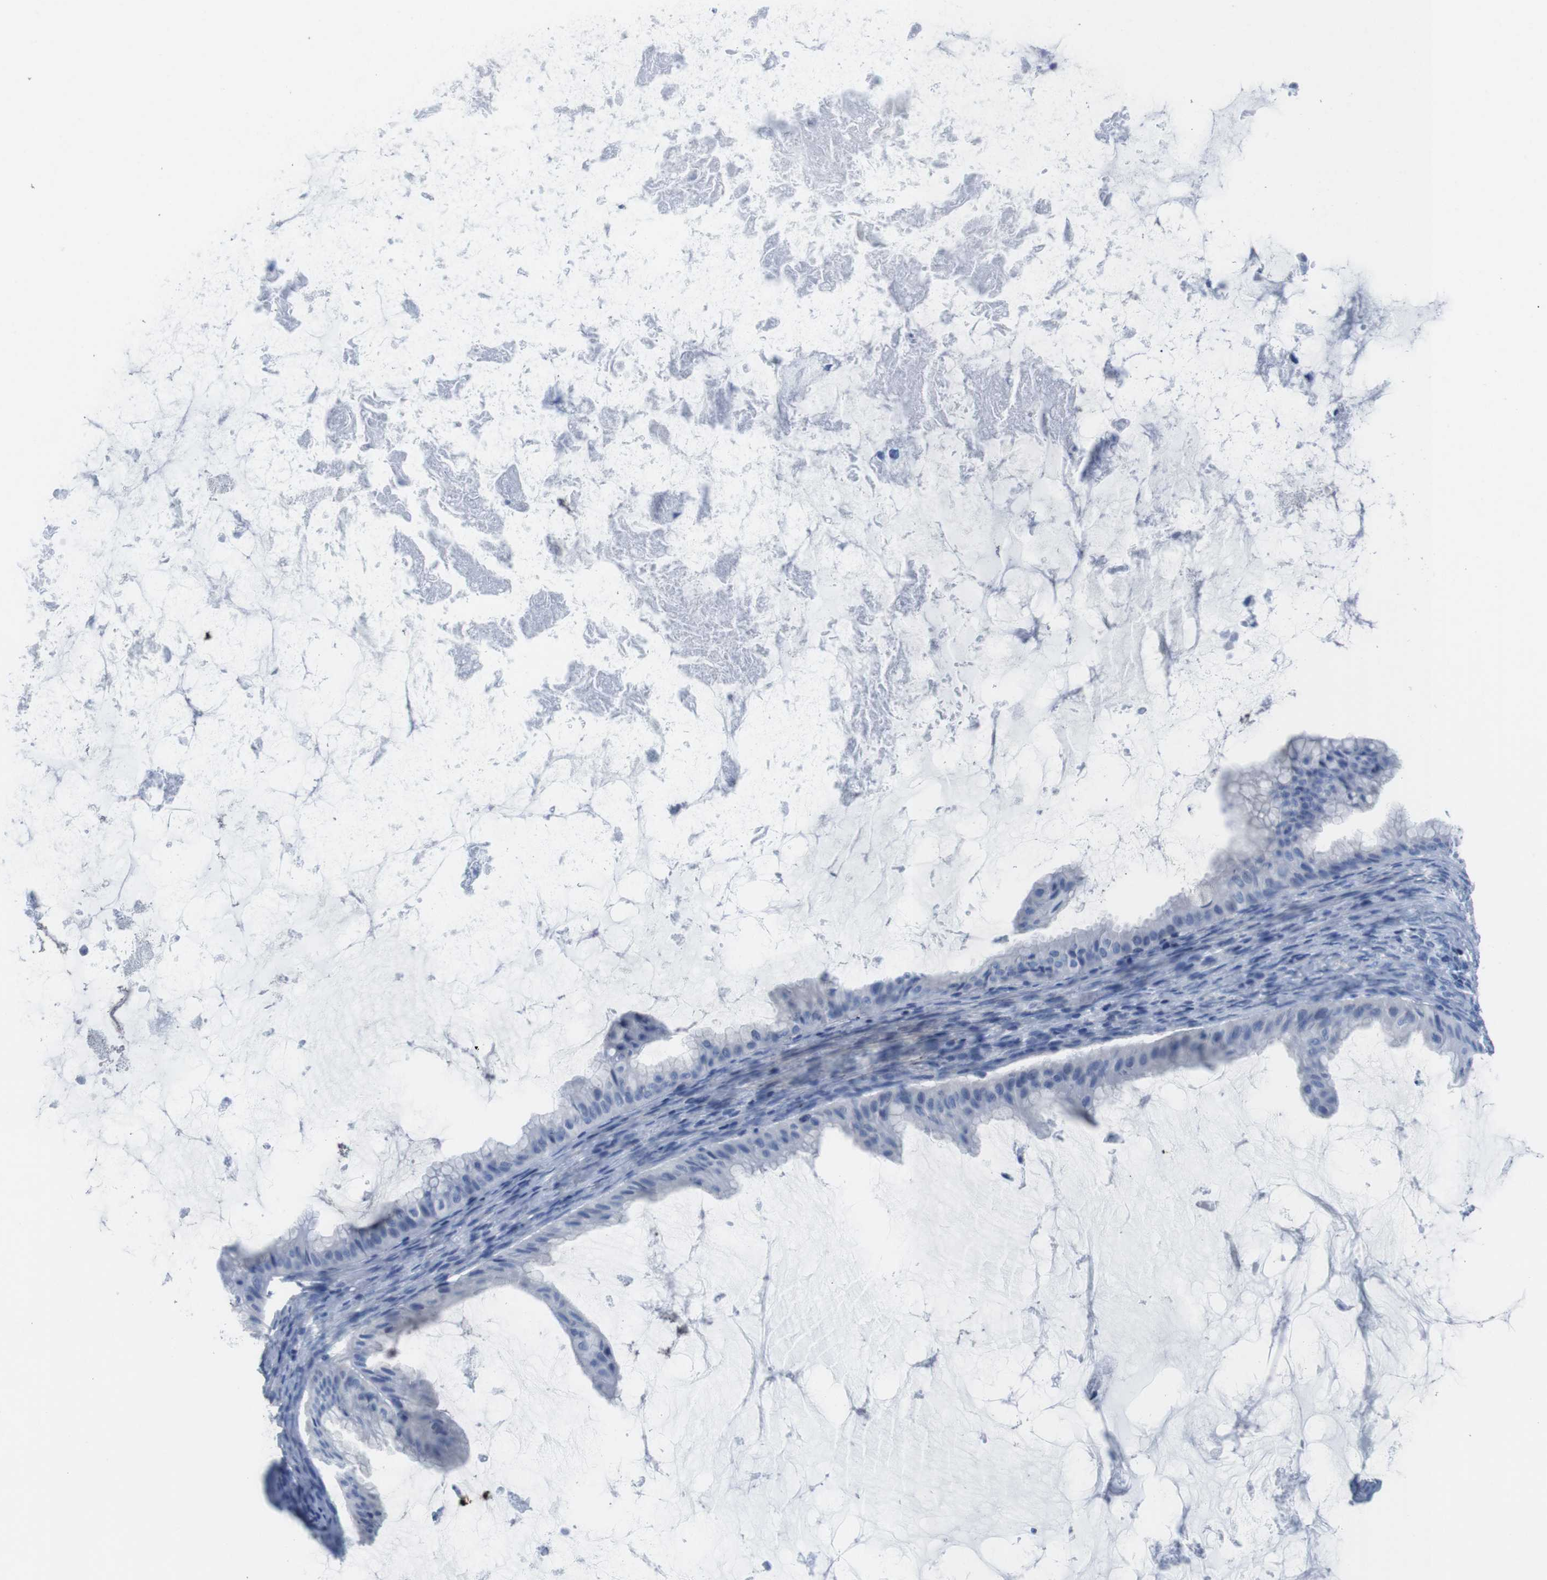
{"staining": {"intensity": "negative", "quantity": "none", "location": "none"}, "tissue": "ovarian cancer", "cell_type": "Tumor cells", "image_type": "cancer", "snomed": [{"axis": "morphology", "description": "Cystadenocarcinoma, mucinous, NOS"}, {"axis": "topography", "description": "Ovary"}], "caption": "Immunohistochemistry (IHC) image of human ovarian cancer (mucinous cystadenocarcinoma) stained for a protein (brown), which exhibits no positivity in tumor cells.", "gene": "MAP6", "patient": {"sex": "female", "age": 61}}